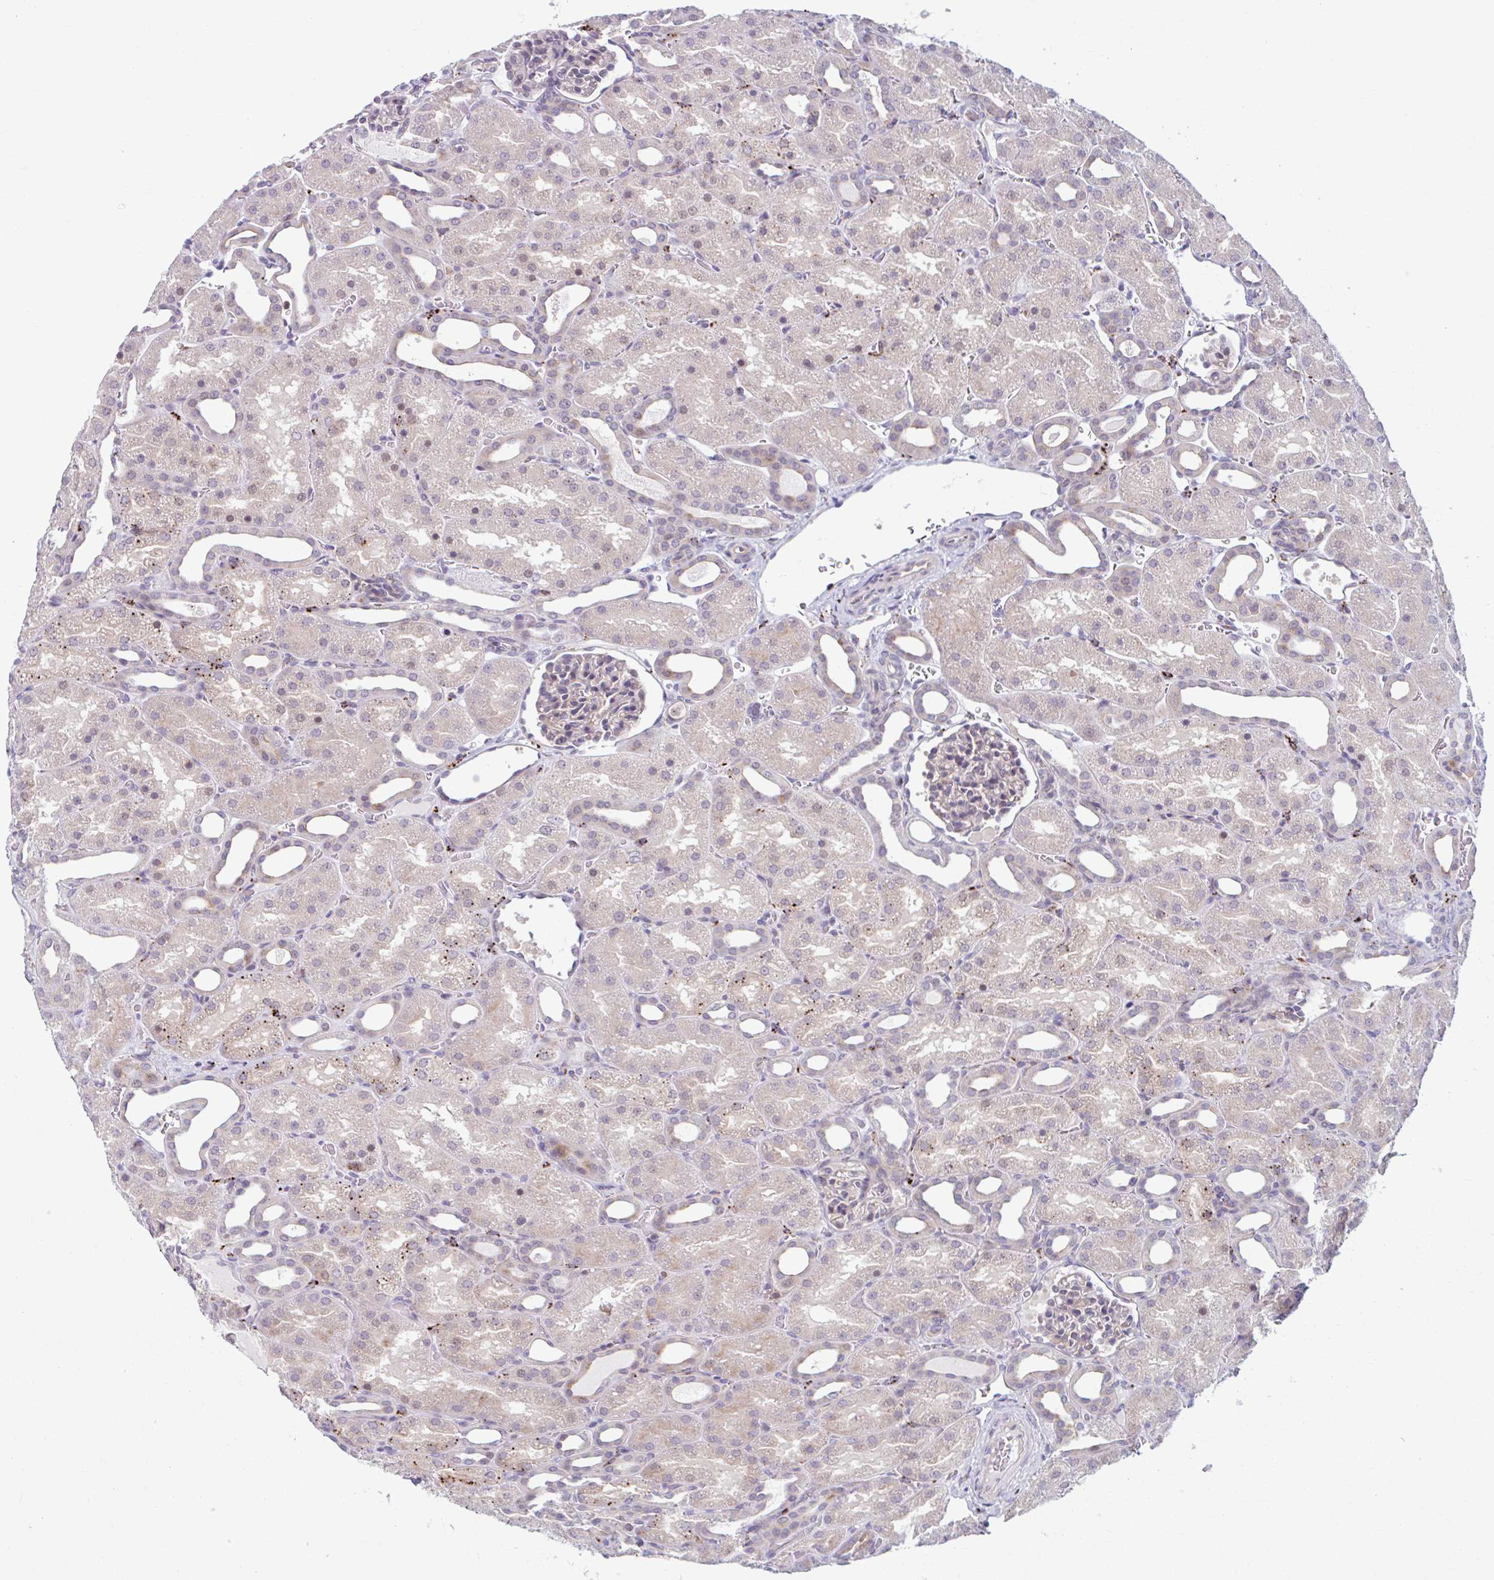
{"staining": {"intensity": "negative", "quantity": "none", "location": "none"}, "tissue": "kidney", "cell_type": "Cells in glomeruli", "image_type": "normal", "snomed": [{"axis": "morphology", "description": "Normal tissue, NOS"}, {"axis": "topography", "description": "Kidney"}], "caption": "IHC image of unremarkable human kidney stained for a protein (brown), which displays no staining in cells in glomeruli.", "gene": "ADAT3", "patient": {"sex": "male", "age": 2}}